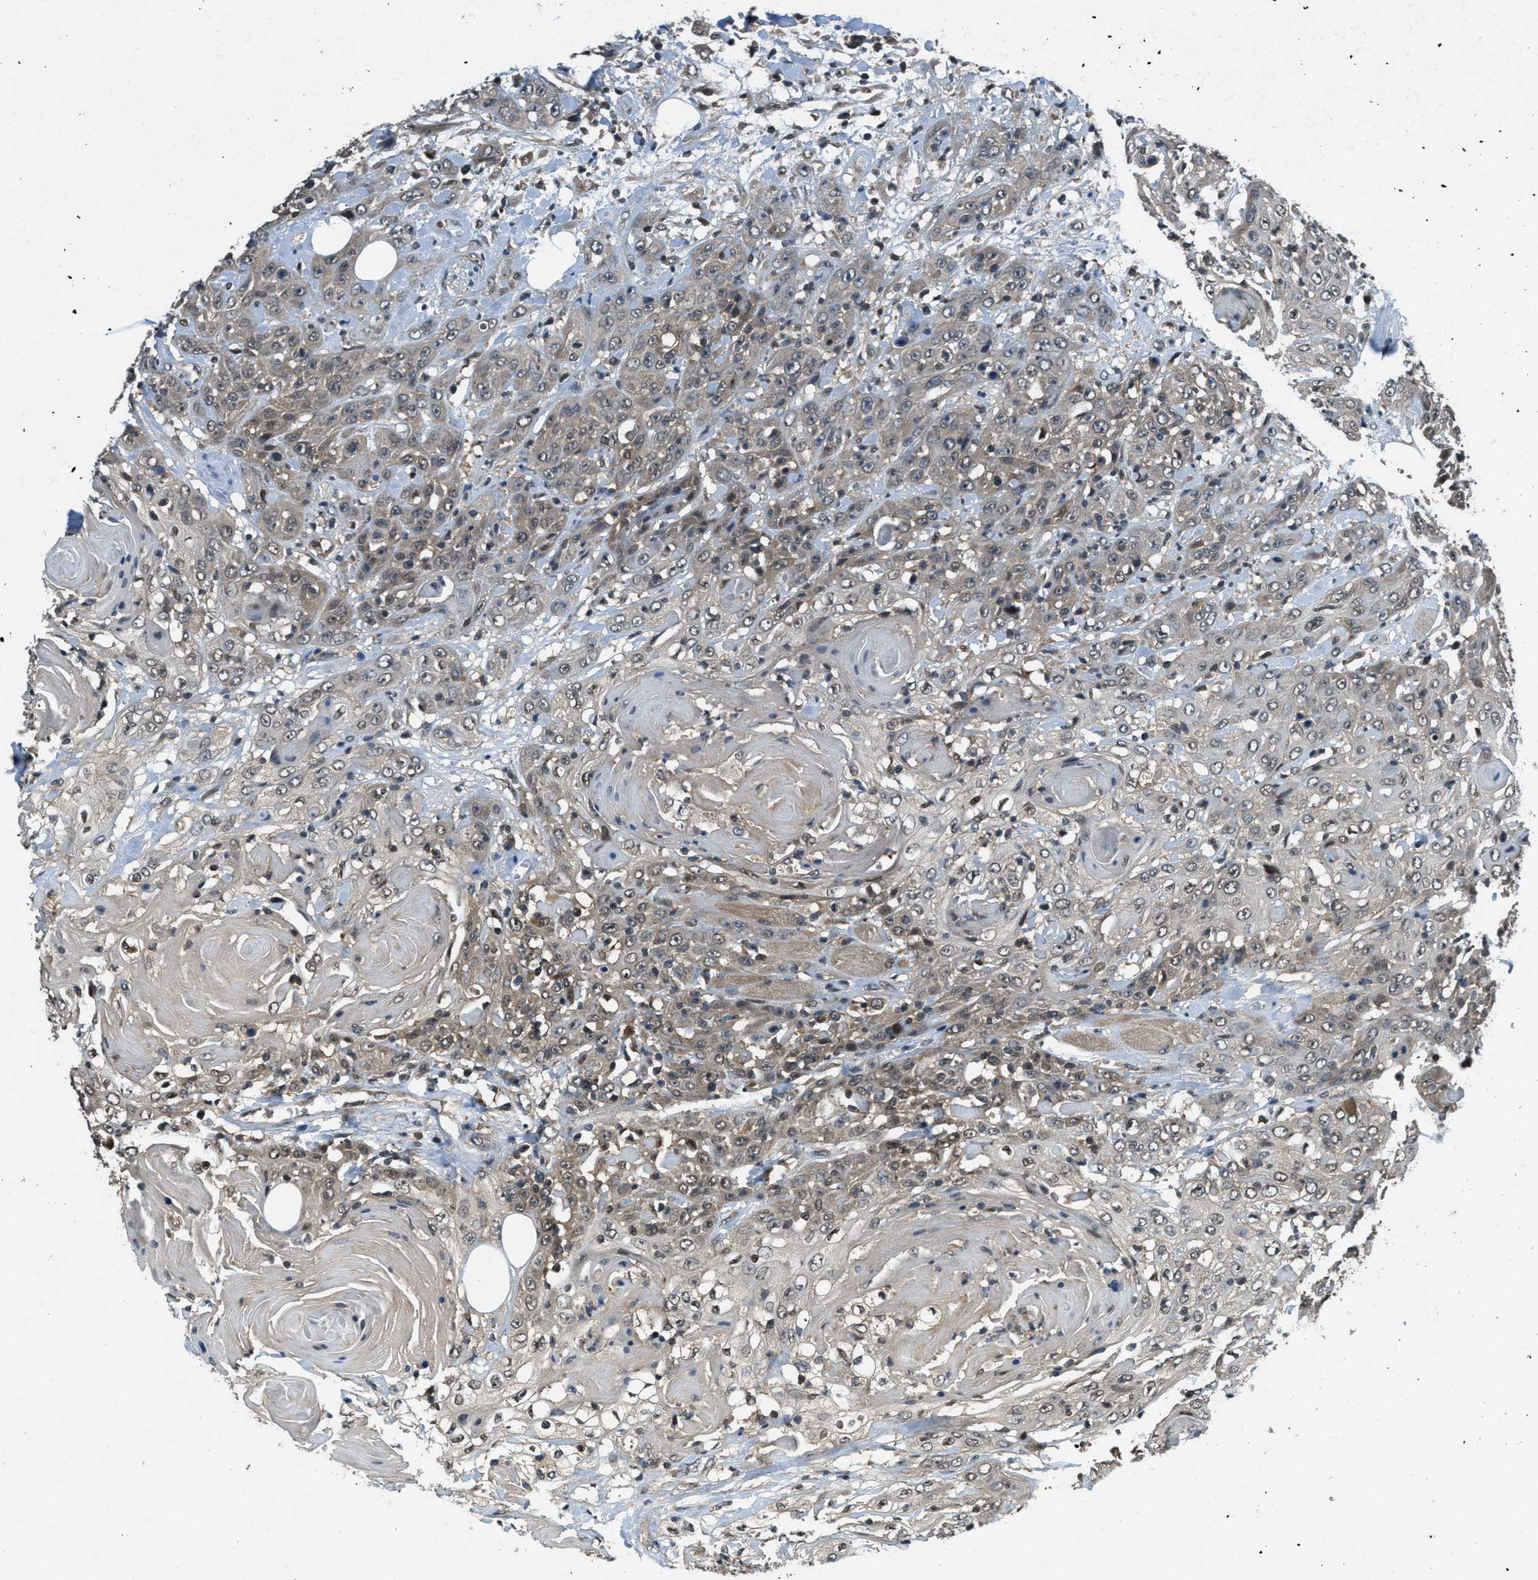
{"staining": {"intensity": "weak", "quantity": "25%-75%", "location": "cytoplasmic/membranous"}, "tissue": "head and neck cancer", "cell_type": "Tumor cells", "image_type": "cancer", "snomed": [{"axis": "morphology", "description": "Squamous cell carcinoma, NOS"}, {"axis": "topography", "description": "Head-Neck"}], "caption": "Head and neck cancer (squamous cell carcinoma) was stained to show a protein in brown. There is low levels of weak cytoplasmic/membranous staining in about 25%-75% of tumor cells. The staining is performed using DAB brown chromogen to label protein expression. The nuclei are counter-stained blue using hematoxylin.", "gene": "DUSP6", "patient": {"sex": "female", "age": 84}}